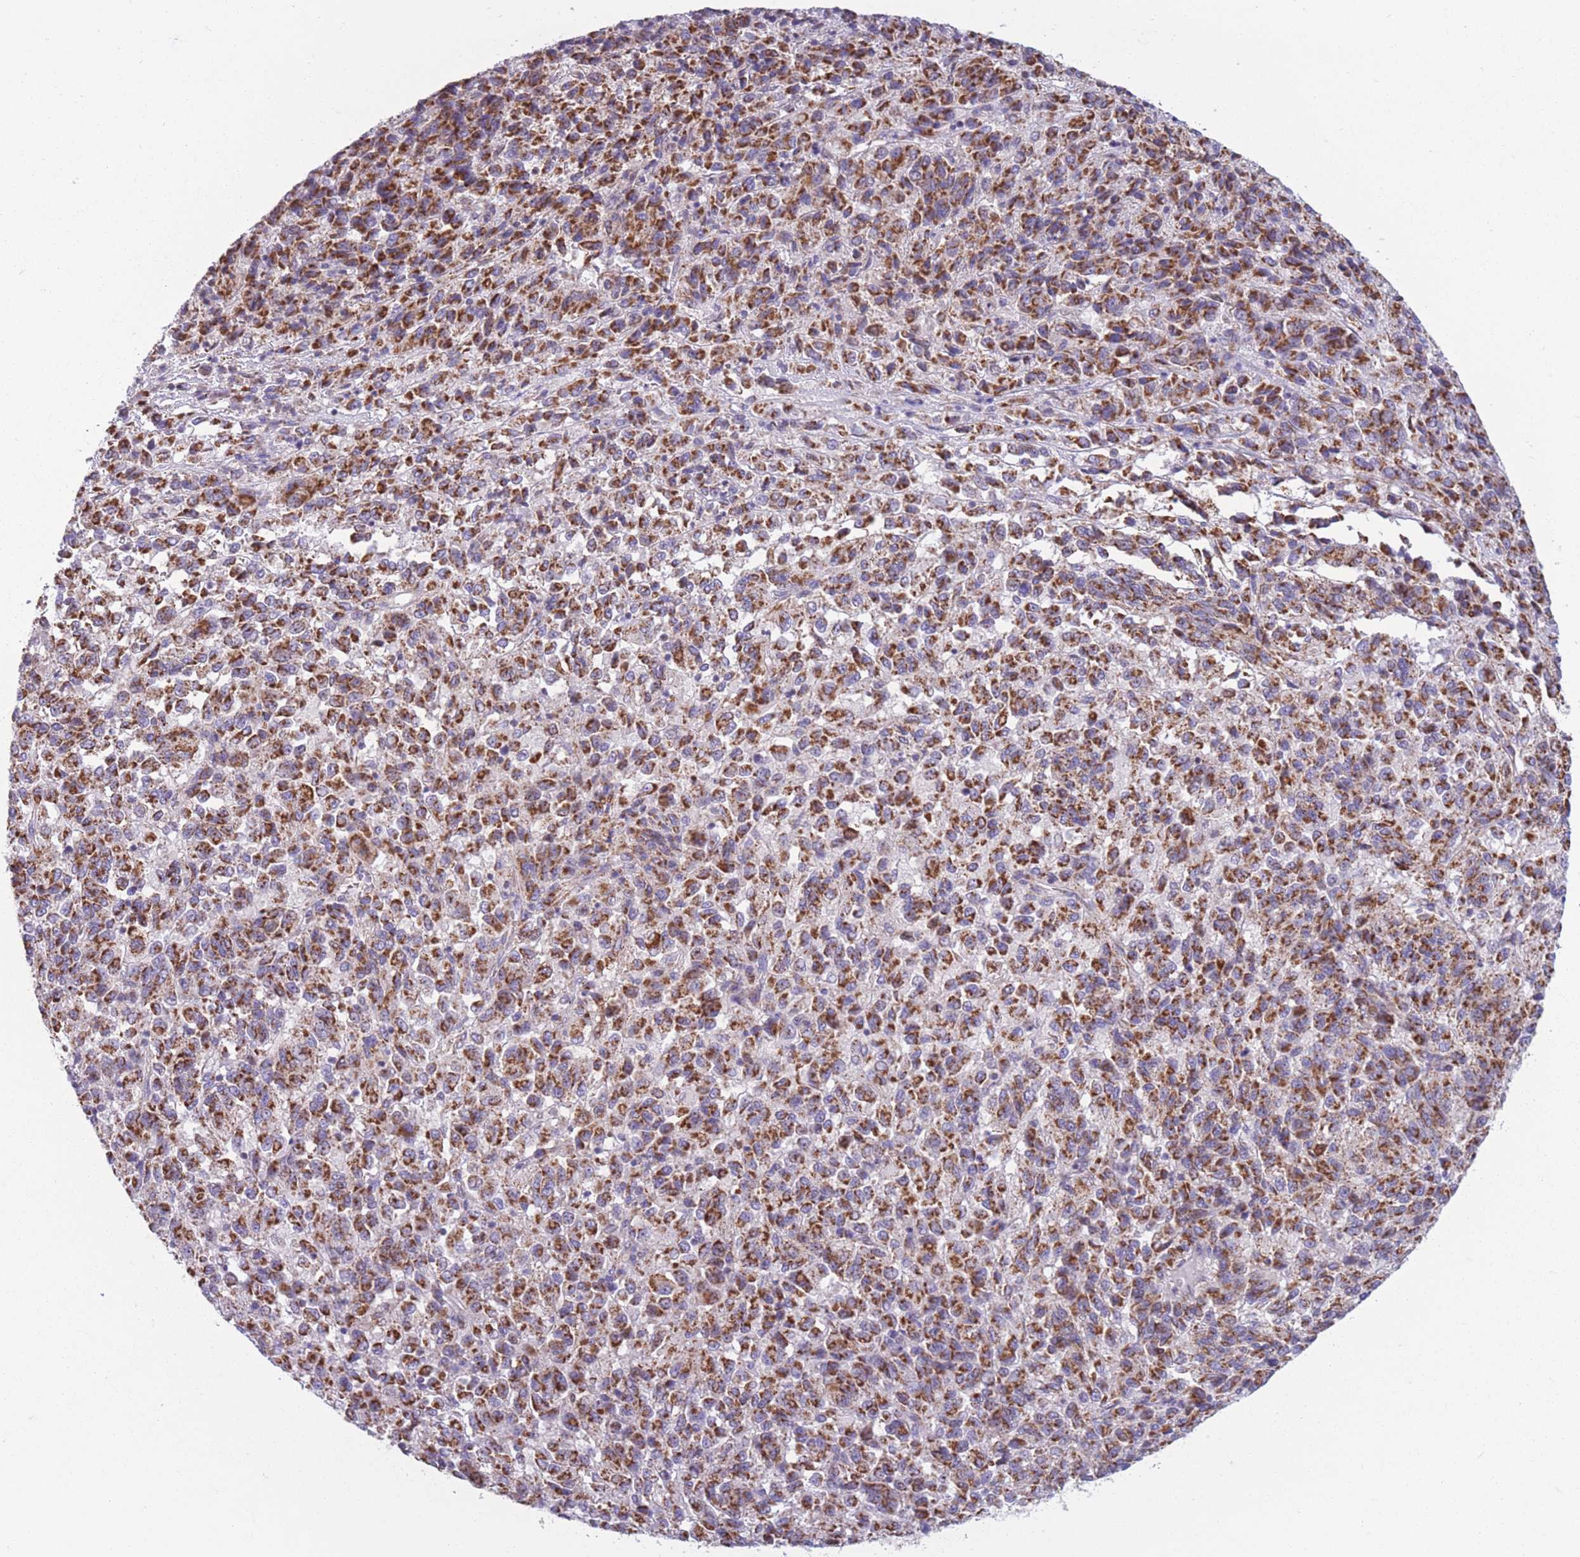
{"staining": {"intensity": "moderate", "quantity": ">75%", "location": "cytoplasmic/membranous"}, "tissue": "melanoma", "cell_type": "Tumor cells", "image_type": "cancer", "snomed": [{"axis": "morphology", "description": "Malignant melanoma, Metastatic site"}, {"axis": "topography", "description": "Lung"}], "caption": "Immunohistochemistry (IHC) histopathology image of neoplastic tissue: malignant melanoma (metastatic site) stained using immunohistochemistry (IHC) shows medium levels of moderate protein expression localized specifically in the cytoplasmic/membranous of tumor cells, appearing as a cytoplasmic/membranous brown color.", "gene": "PDHA1", "patient": {"sex": "male", "age": 64}}